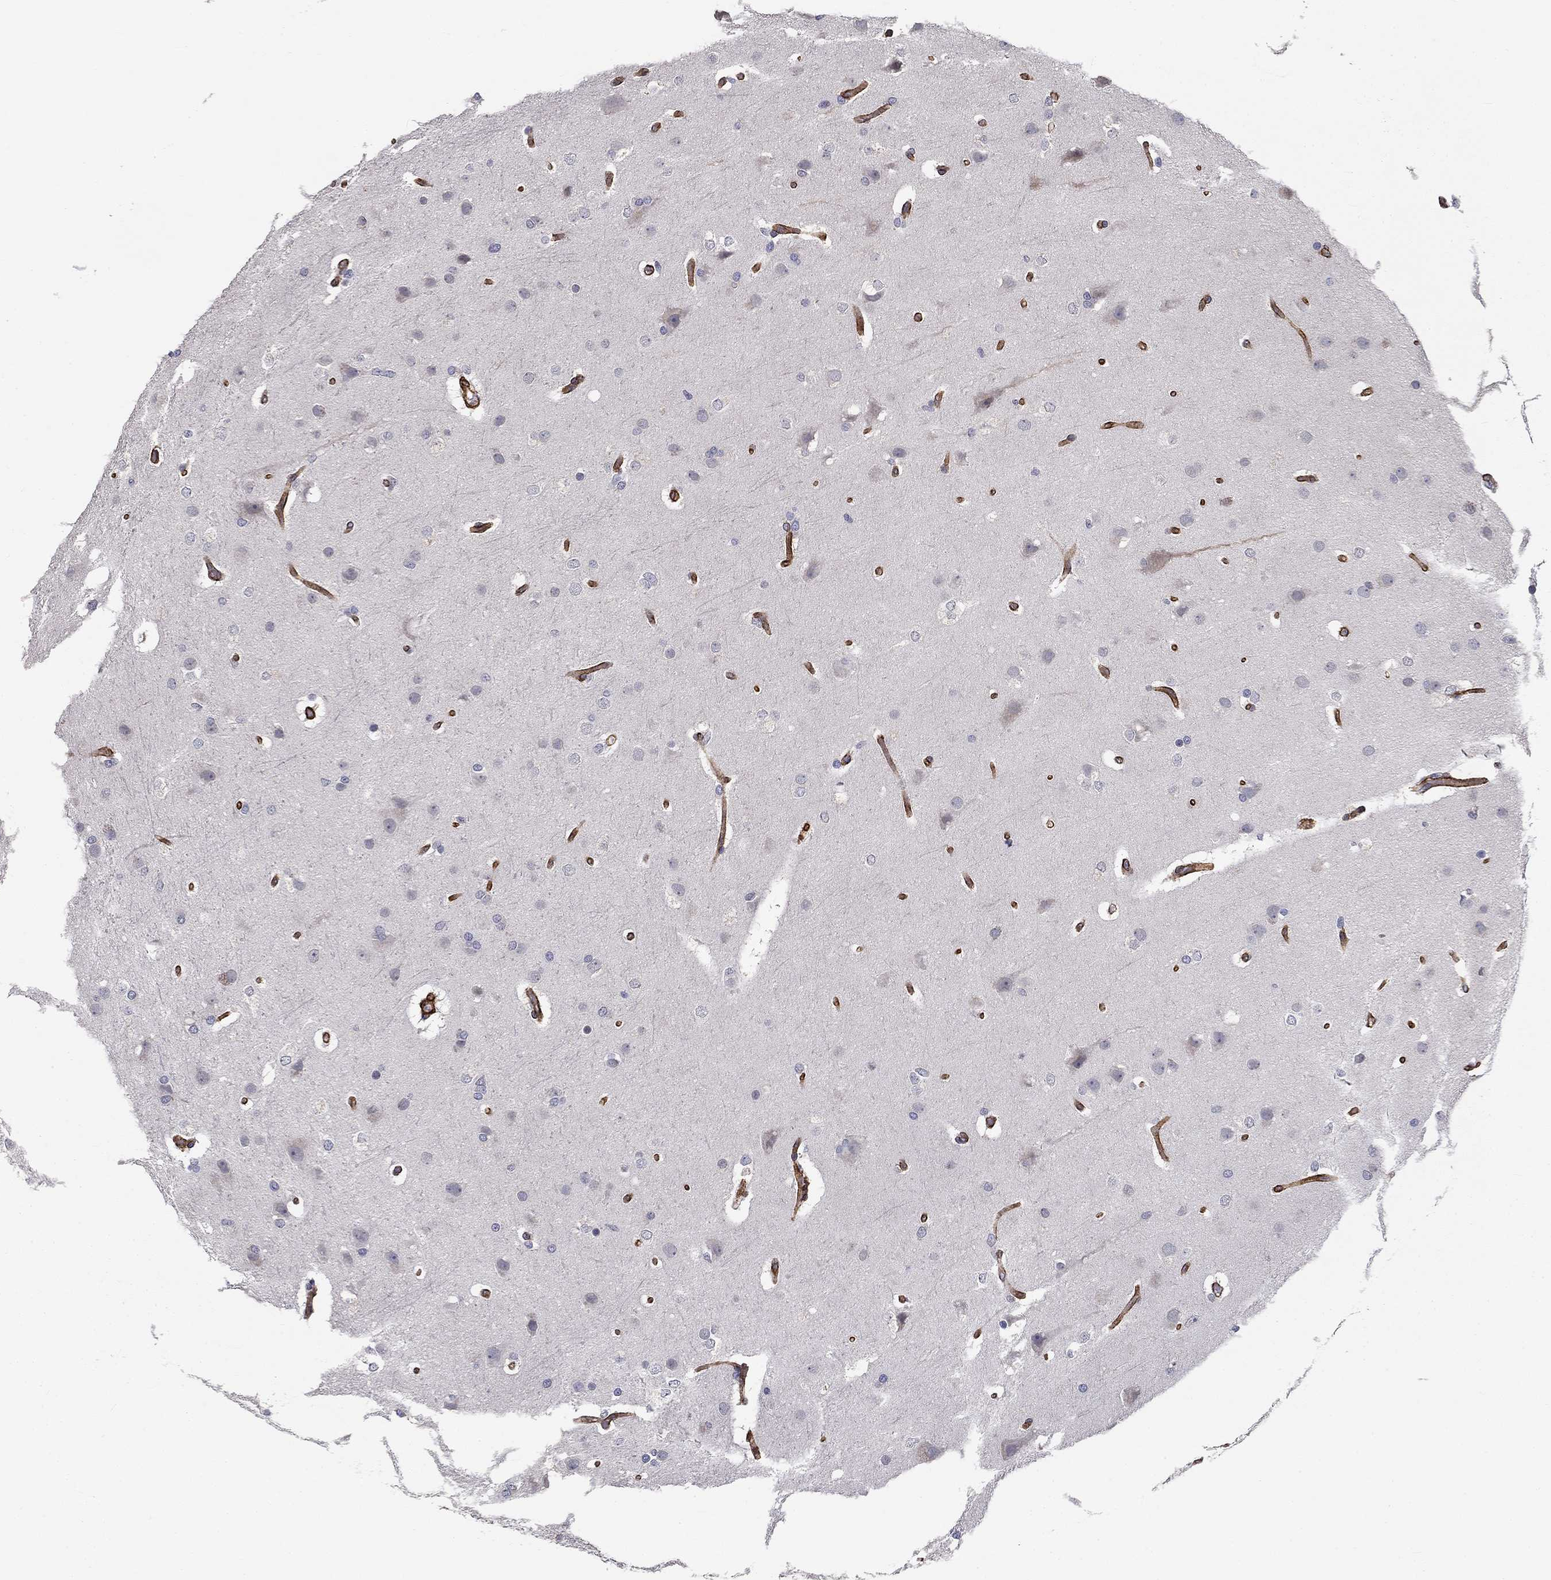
{"staining": {"intensity": "negative", "quantity": "none", "location": "none"}, "tissue": "glioma", "cell_type": "Tumor cells", "image_type": "cancer", "snomed": [{"axis": "morphology", "description": "Glioma, malignant, High grade"}, {"axis": "topography", "description": "Brain"}], "caption": "DAB (3,3'-diaminobenzidine) immunohistochemical staining of glioma reveals no significant expression in tumor cells.", "gene": "SYNC", "patient": {"sex": "male", "age": 68}}